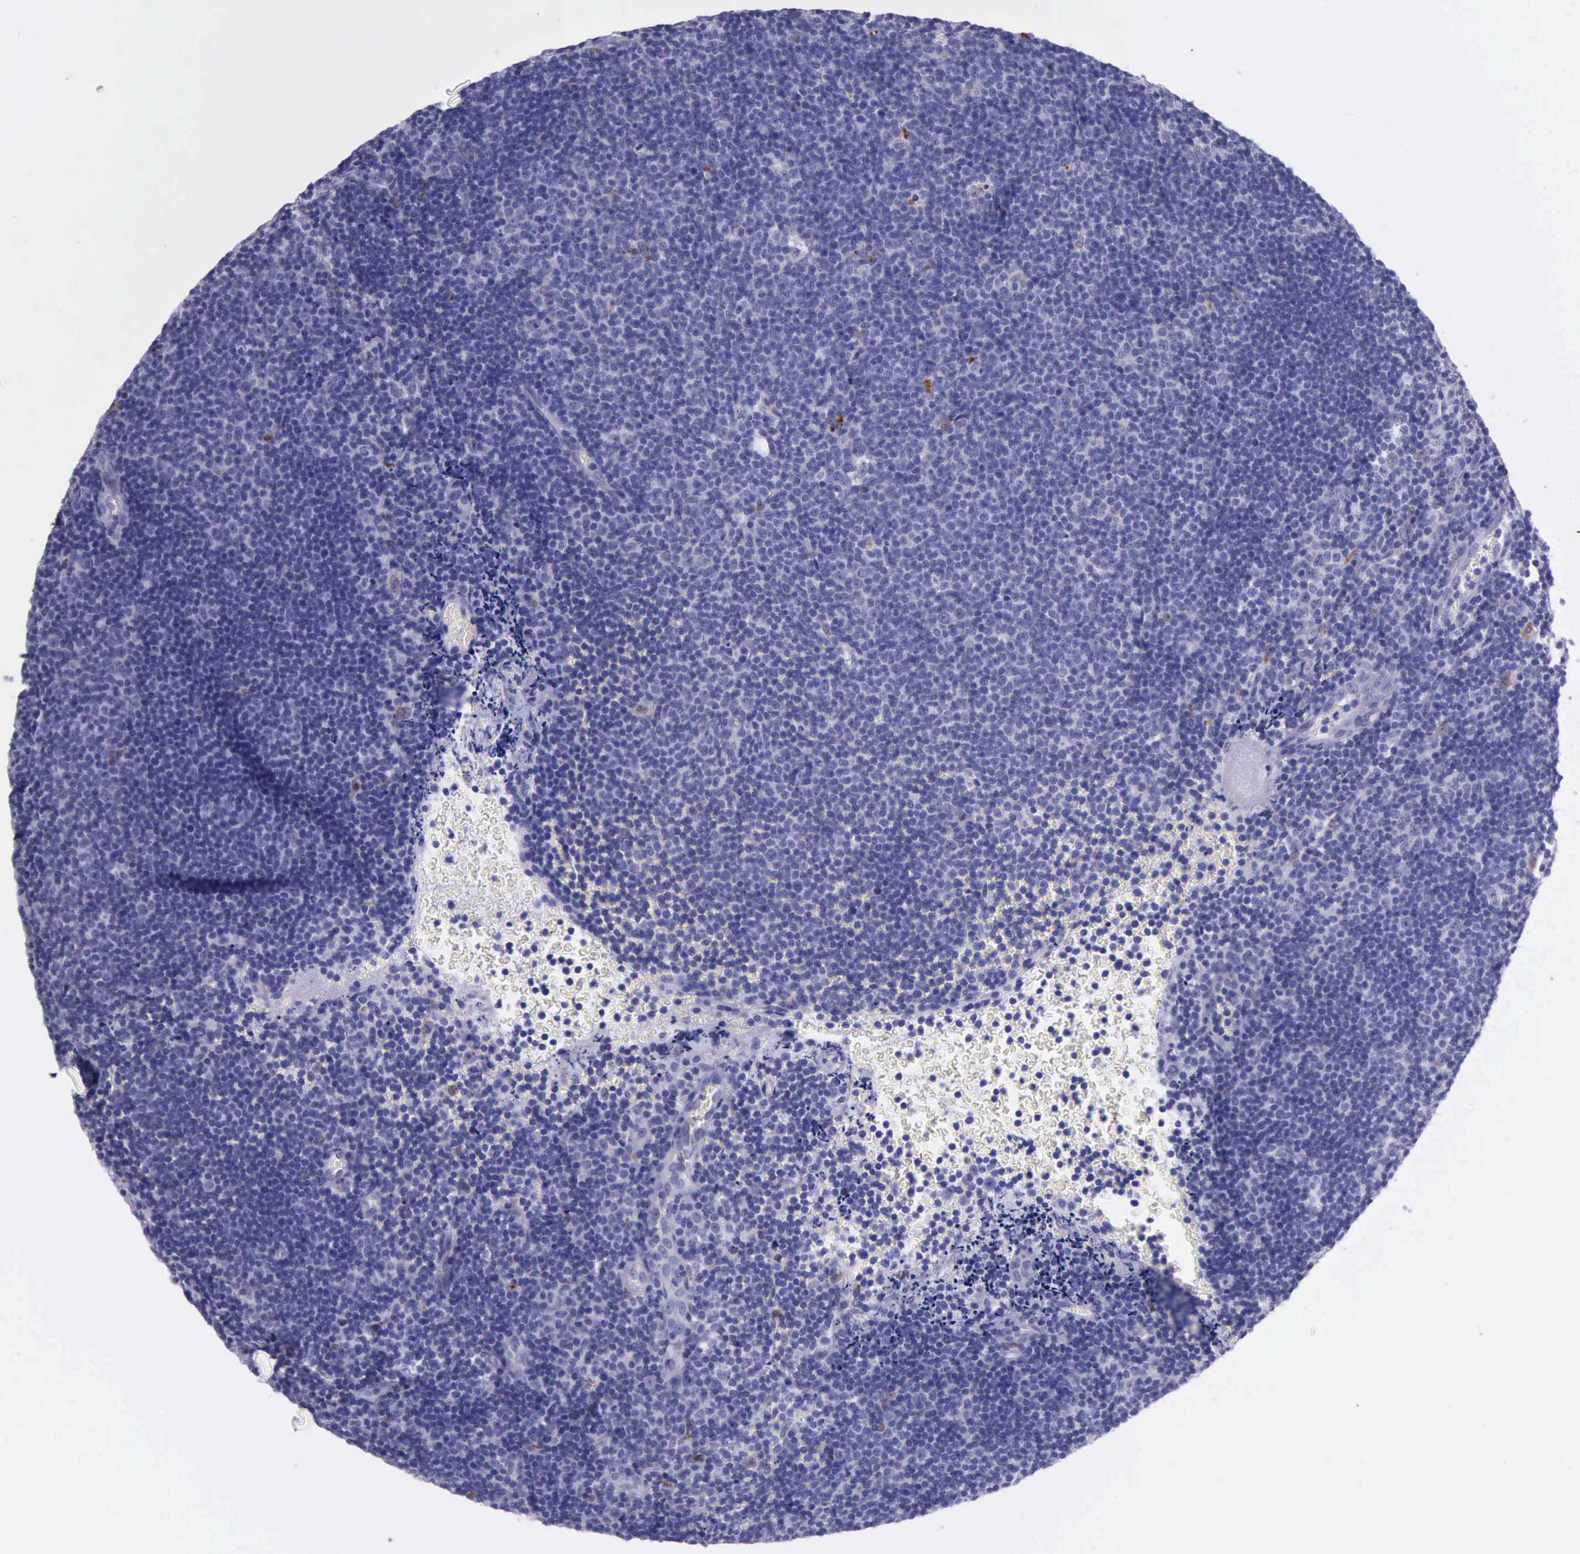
{"staining": {"intensity": "negative", "quantity": "none", "location": "none"}, "tissue": "lymphoma", "cell_type": "Tumor cells", "image_type": "cancer", "snomed": [{"axis": "morphology", "description": "Malignant lymphoma, non-Hodgkin's type, Low grade"}, {"axis": "topography", "description": "Lymph node"}], "caption": "The image displays no significant positivity in tumor cells of lymphoma. The staining is performed using DAB brown chromogen with nuclei counter-stained in using hematoxylin.", "gene": "GLA", "patient": {"sex": "male", "age": 49}}